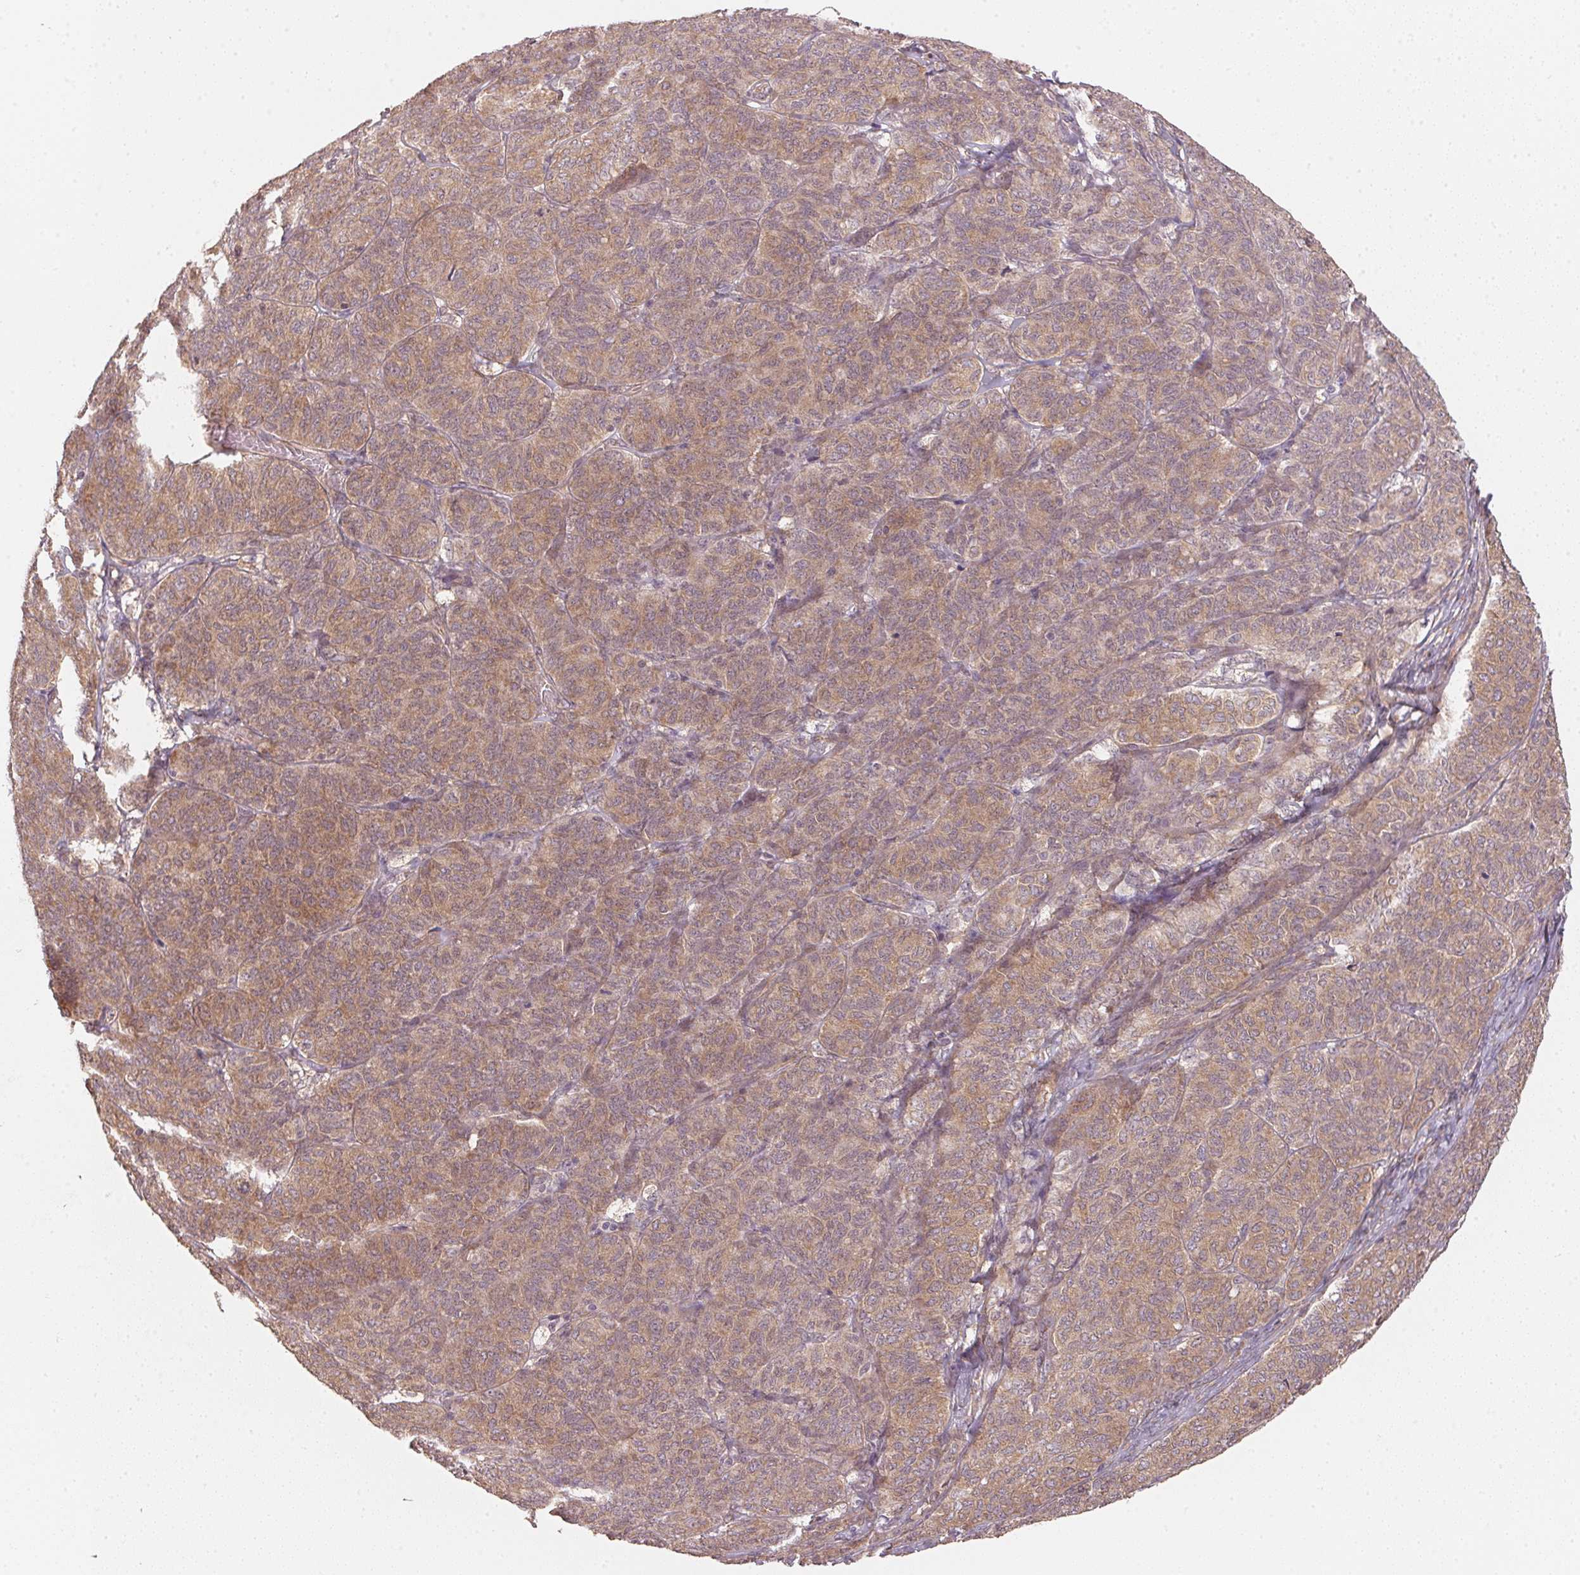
{"staining": {"intensity": "moderate", "quantity": ">75%", "location": "cytoplasmic/membranous"}, "tissue": "ovarian cancer", "cell_type": "Tumor cells", "image_type": "cancer", "snomed": [{"axis": "morphology", "description": "Carcinoma, endometroid"}, {"axis": "topography", "description": "Ovary"}], "caption": "Ovarian cancer (endometroid carcinoma) tissue demonstrates moderate cytoplasmic/membranous expression in about >75% of tumor cells", "gene": "STRN4", "patient": {"sex": "female", "age": 80}}